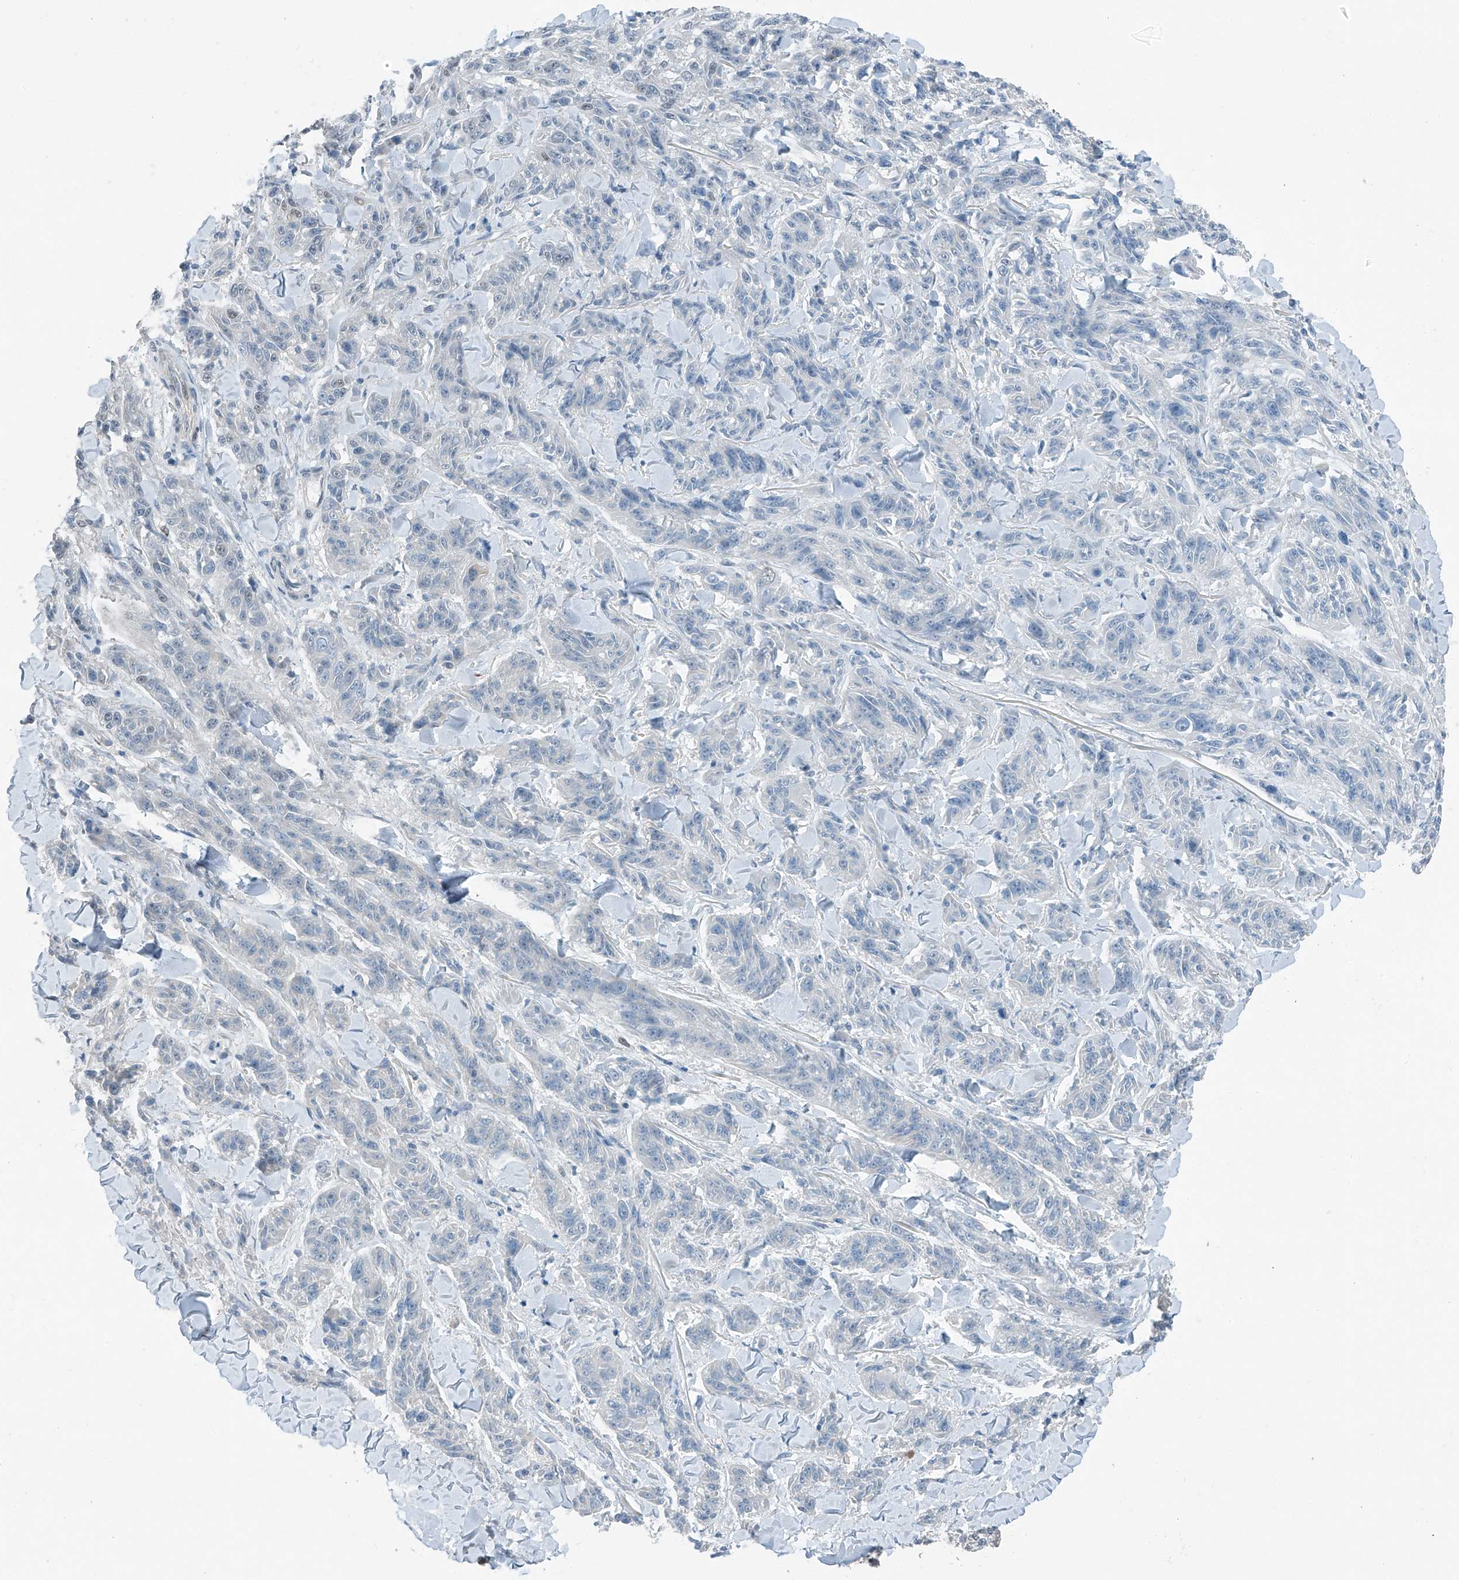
{"staining": {"intensity": "negative", "quantity": "none", "location": "none"}, "tissue": "melanoma", "cell_type": "Tumor cells", "image_type": "cancer", "snomed": [{"axis": "morphology", "description": "Malignant melanoma, NOS"}, {"axis": "topography", "description": "Skin"}], "caption": "IHC of human malignant melanoma displays no staining in tumor cells.", "gene": "TAF8", "patient": {"sex": "male", "age": 53}}